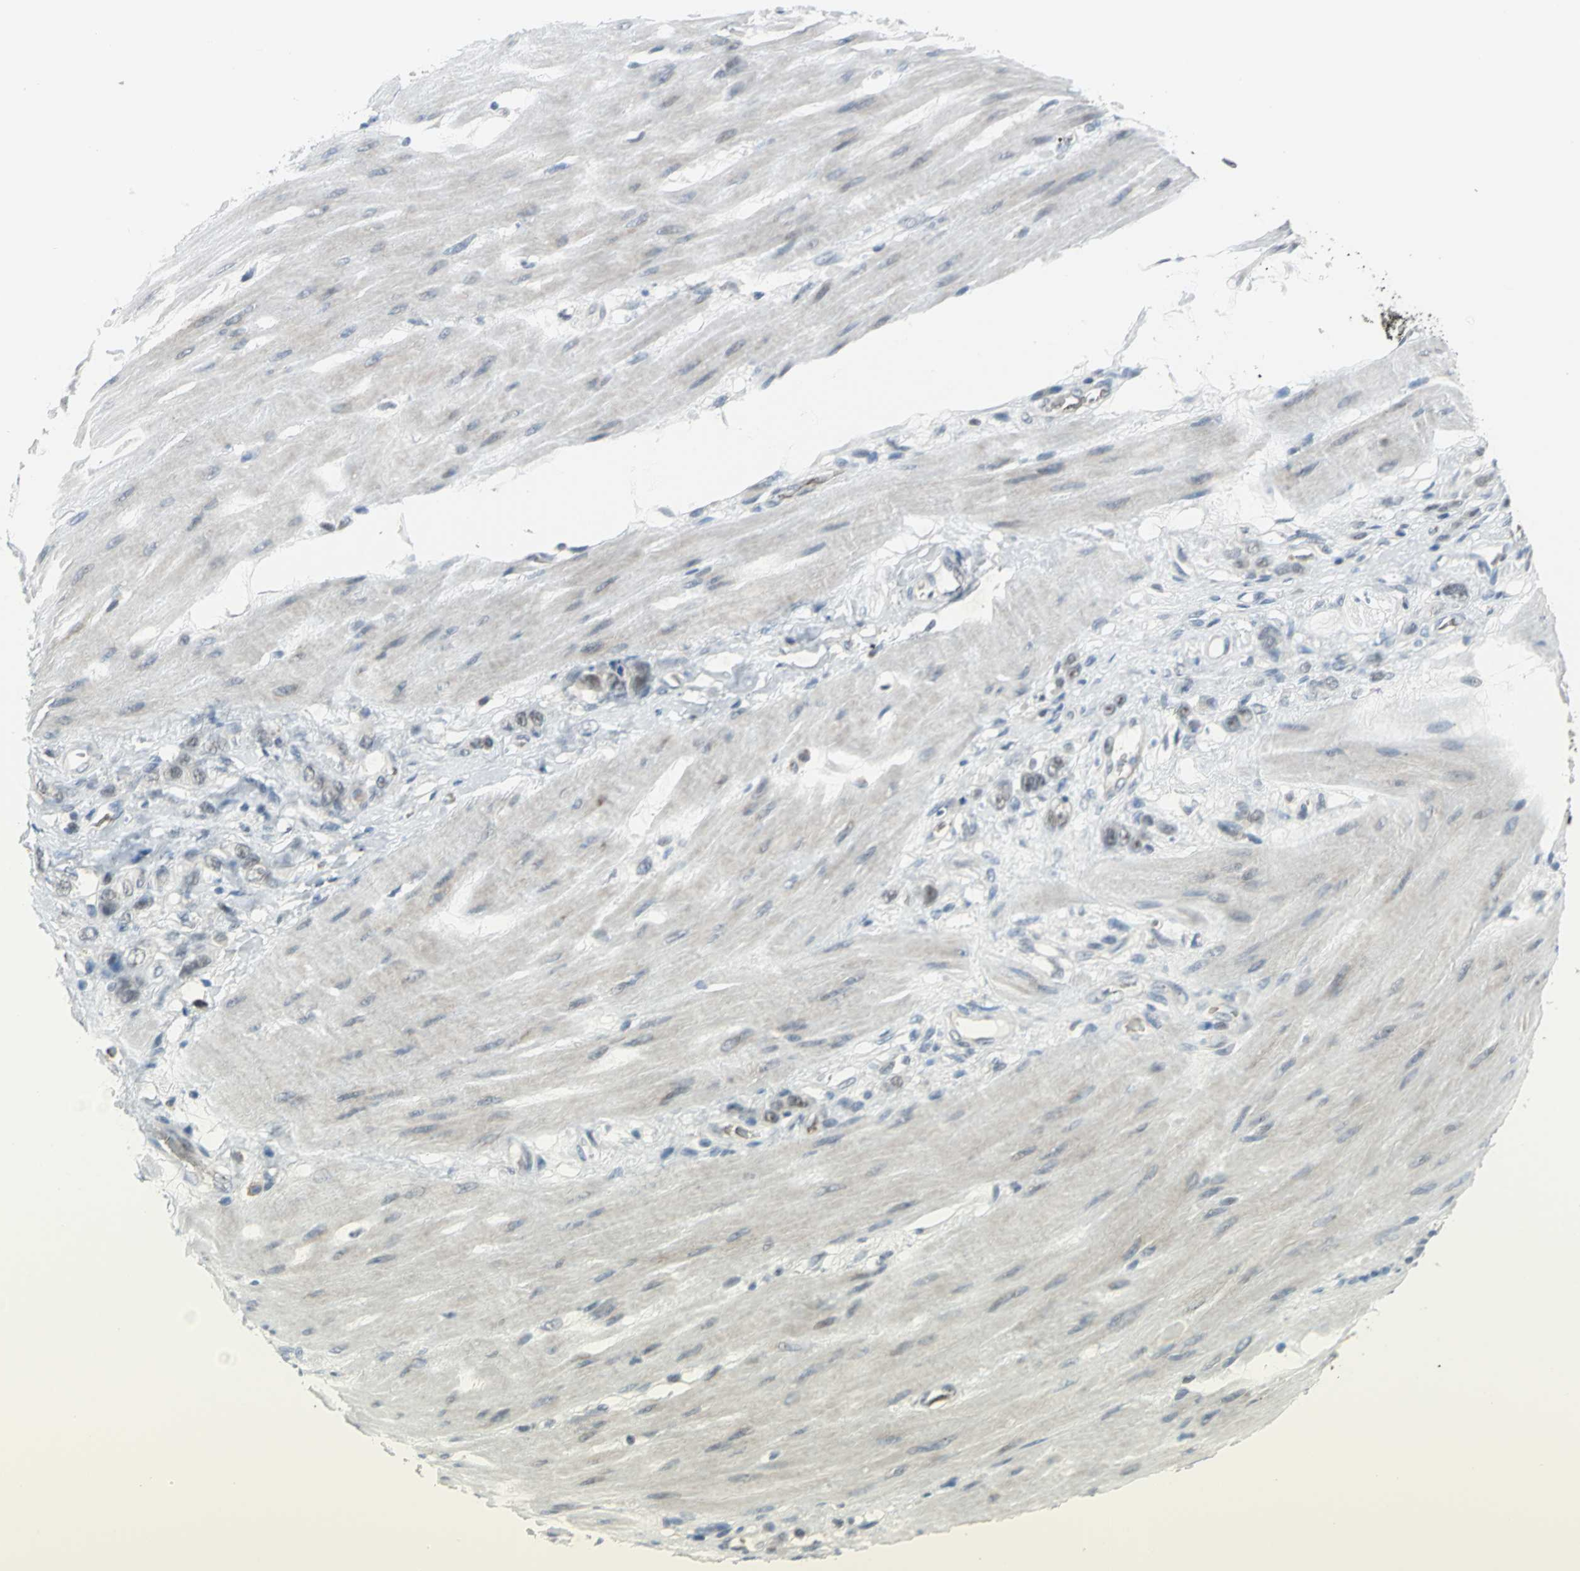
{"staining": {"intensity": "weak", "quantity": "25%-75%", "location": "nuclear"}, "tissue": "stomach cancer", "cell_type": "Tumor cells", "image_type": "cancer", "snomed": [{"axis": "morphology", "description": "Adenocarcinoma, NOS"}, {"axis": "topography", "description": "Stomach"}], "caption": "High-magnification brightfield microscopy of stomach cancer stained with DAB (3,3'-diaminobenzidine) (brown) and counterstained with hematoxylin (blue). tumor cells exhibit weak nuclear positivity is present in approximately25%-75% of cells. The staining is performed using DAB (3,3'-diaminobenzidine) brown chromogen to label protein expression. The nuclei are counter-stained blue using hematoxylin.", "gene": "GLI3", "patient": {"sex": "male", "age": 82}}